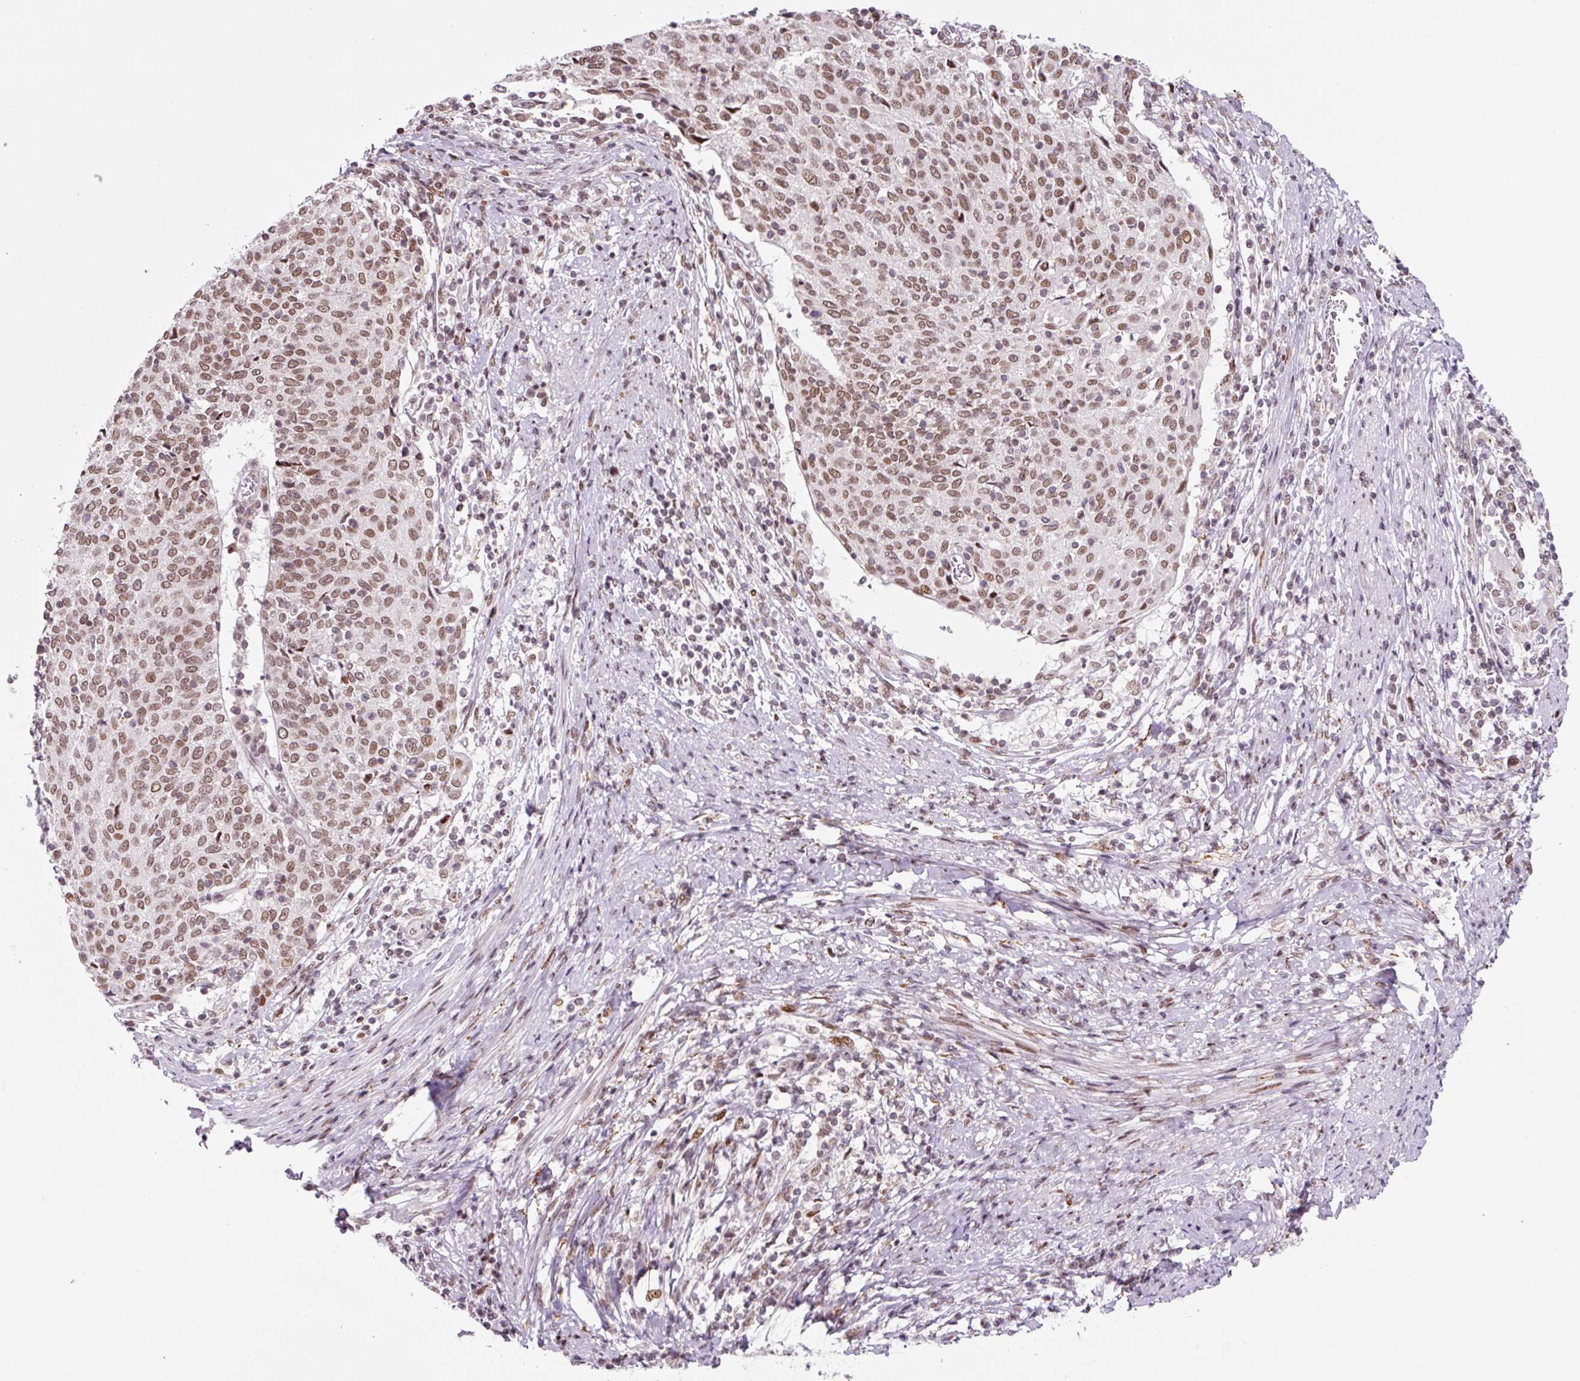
{"staining": {"intensity": "moderate", "quantity": ">75%", "location": "nuclear"}, "tissue": "cervical cancer", "cell_type": "Tumor cells", "image_type": "cancer", "snomed": [{"axis": "morphology", "description": "Squamous cell carcinoma, NOS"}, {"axis": "topography", "description": "Cervix"}], "caption": "Immunohistochemistry (IHC) image of human squamous cell carcinoma (cervical) stained for a protein (brown), which shows medium levels of moderate nuclear expression in about >75% of tumor cells.", "gene": "CCNL2", "patient": {"sex": "female", "age": 52}}